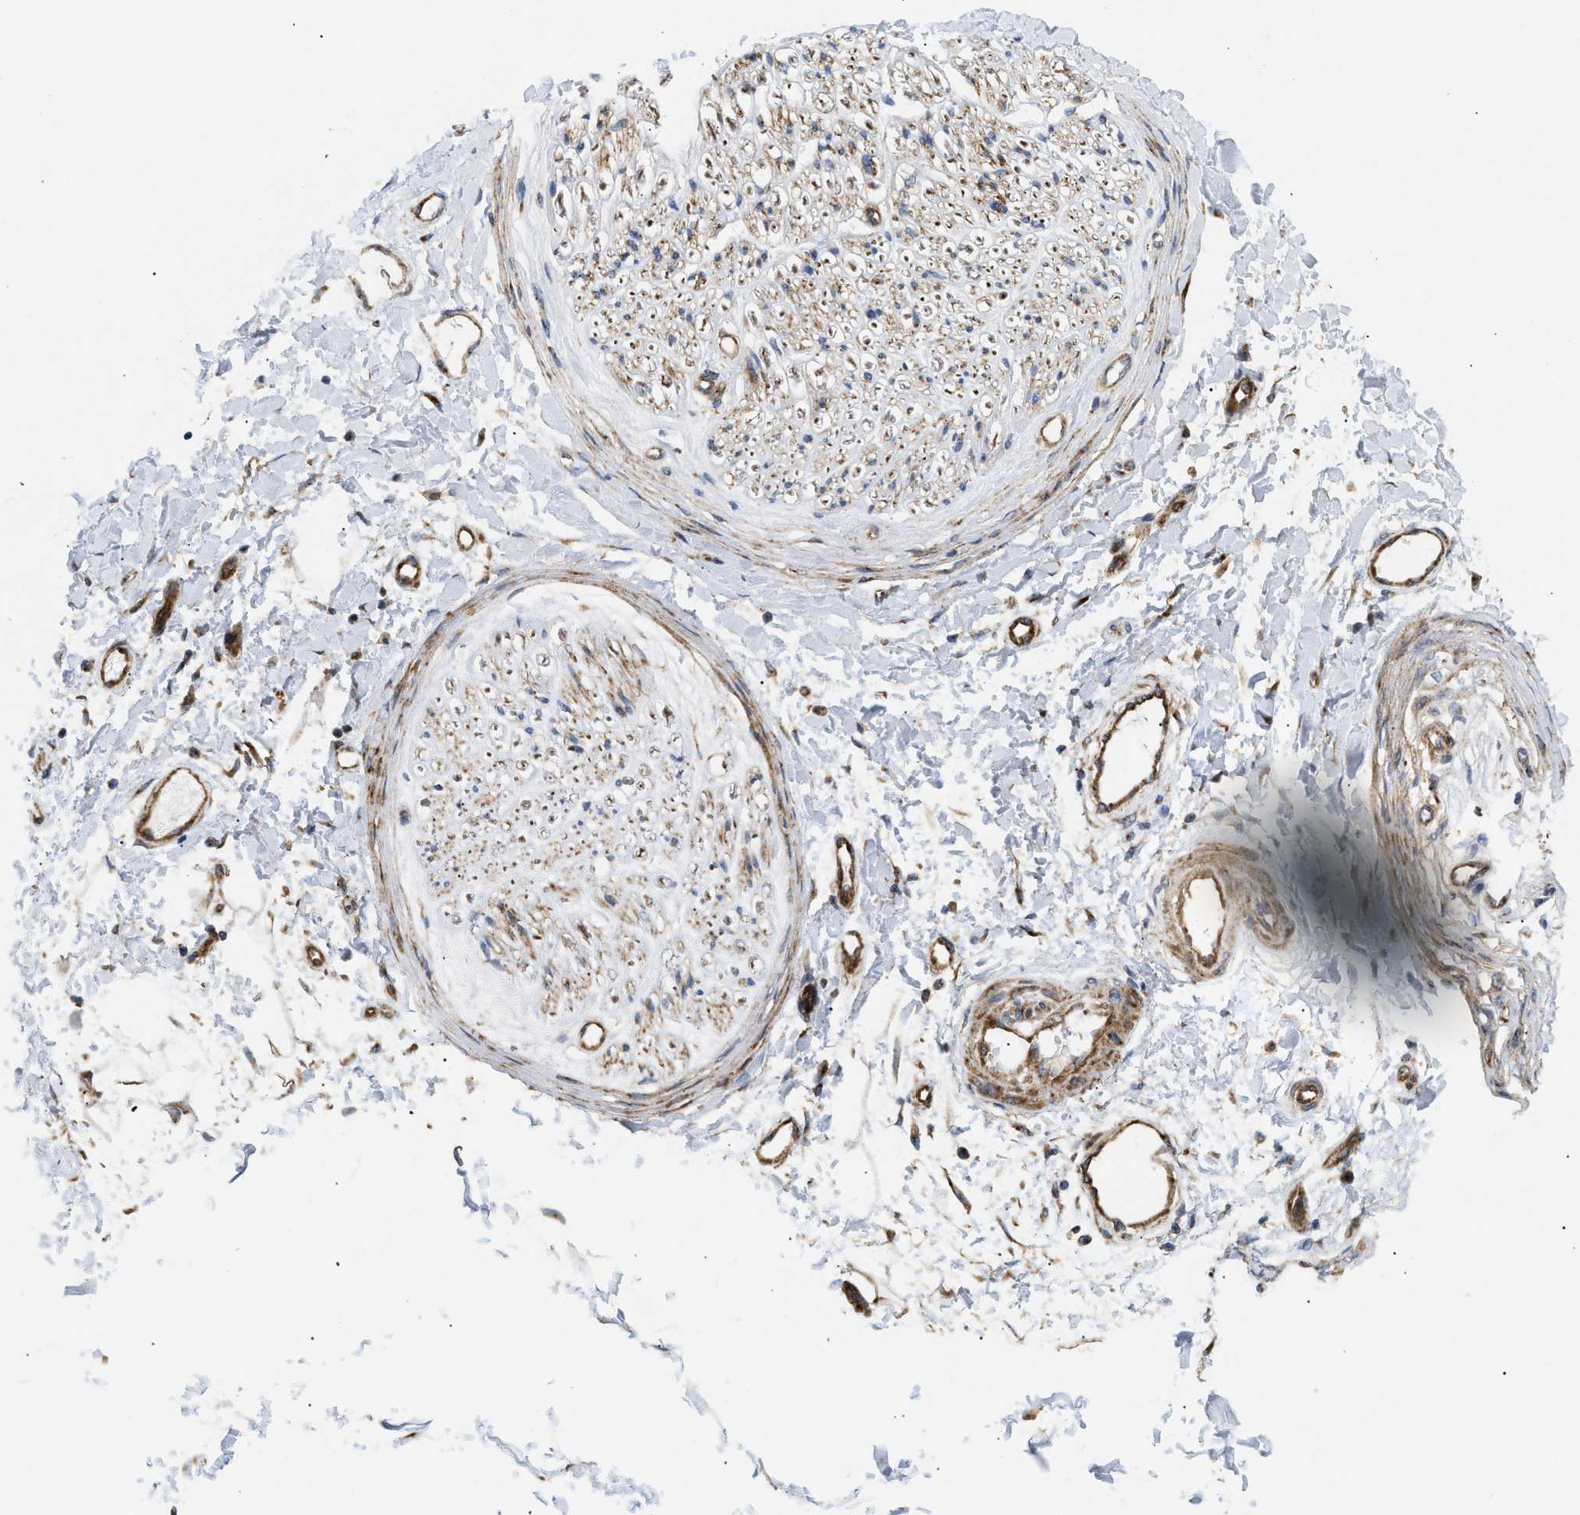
{"staining": {"intensity": "moderate", "quantity": "25%-75%", "location": "cytoplasmic/membranous"}, "tissue": "adipose tissue", "cell_type": "Adipocytes", "image_type": "normal", "snomed": [{"axis": "morphology", "description": "Normal tissue, NOS"}, {"axis": "morphology", "description": "Squamous cell carcinoma, NOS"}, {"axis": "topography", "description": "Skin"}, {"axis": "topography", "description": "Peripheral nerve tissue"}], "caption": "High-magnification brightfield microscopy of unremarkable adipose tissue stained with DAB (3,3'-diaminobenzidine) (brown) and counterstained with hematoxylin (blue). adipocytes exhibit moderate cytoplasmic/membranous staining is present in about25%-75% of cells. (DAB IHC, brown staining for protein, blue staining for nuclei).", "gene": "DCTN4", "patient": {"sex": "male", "age": 83}}